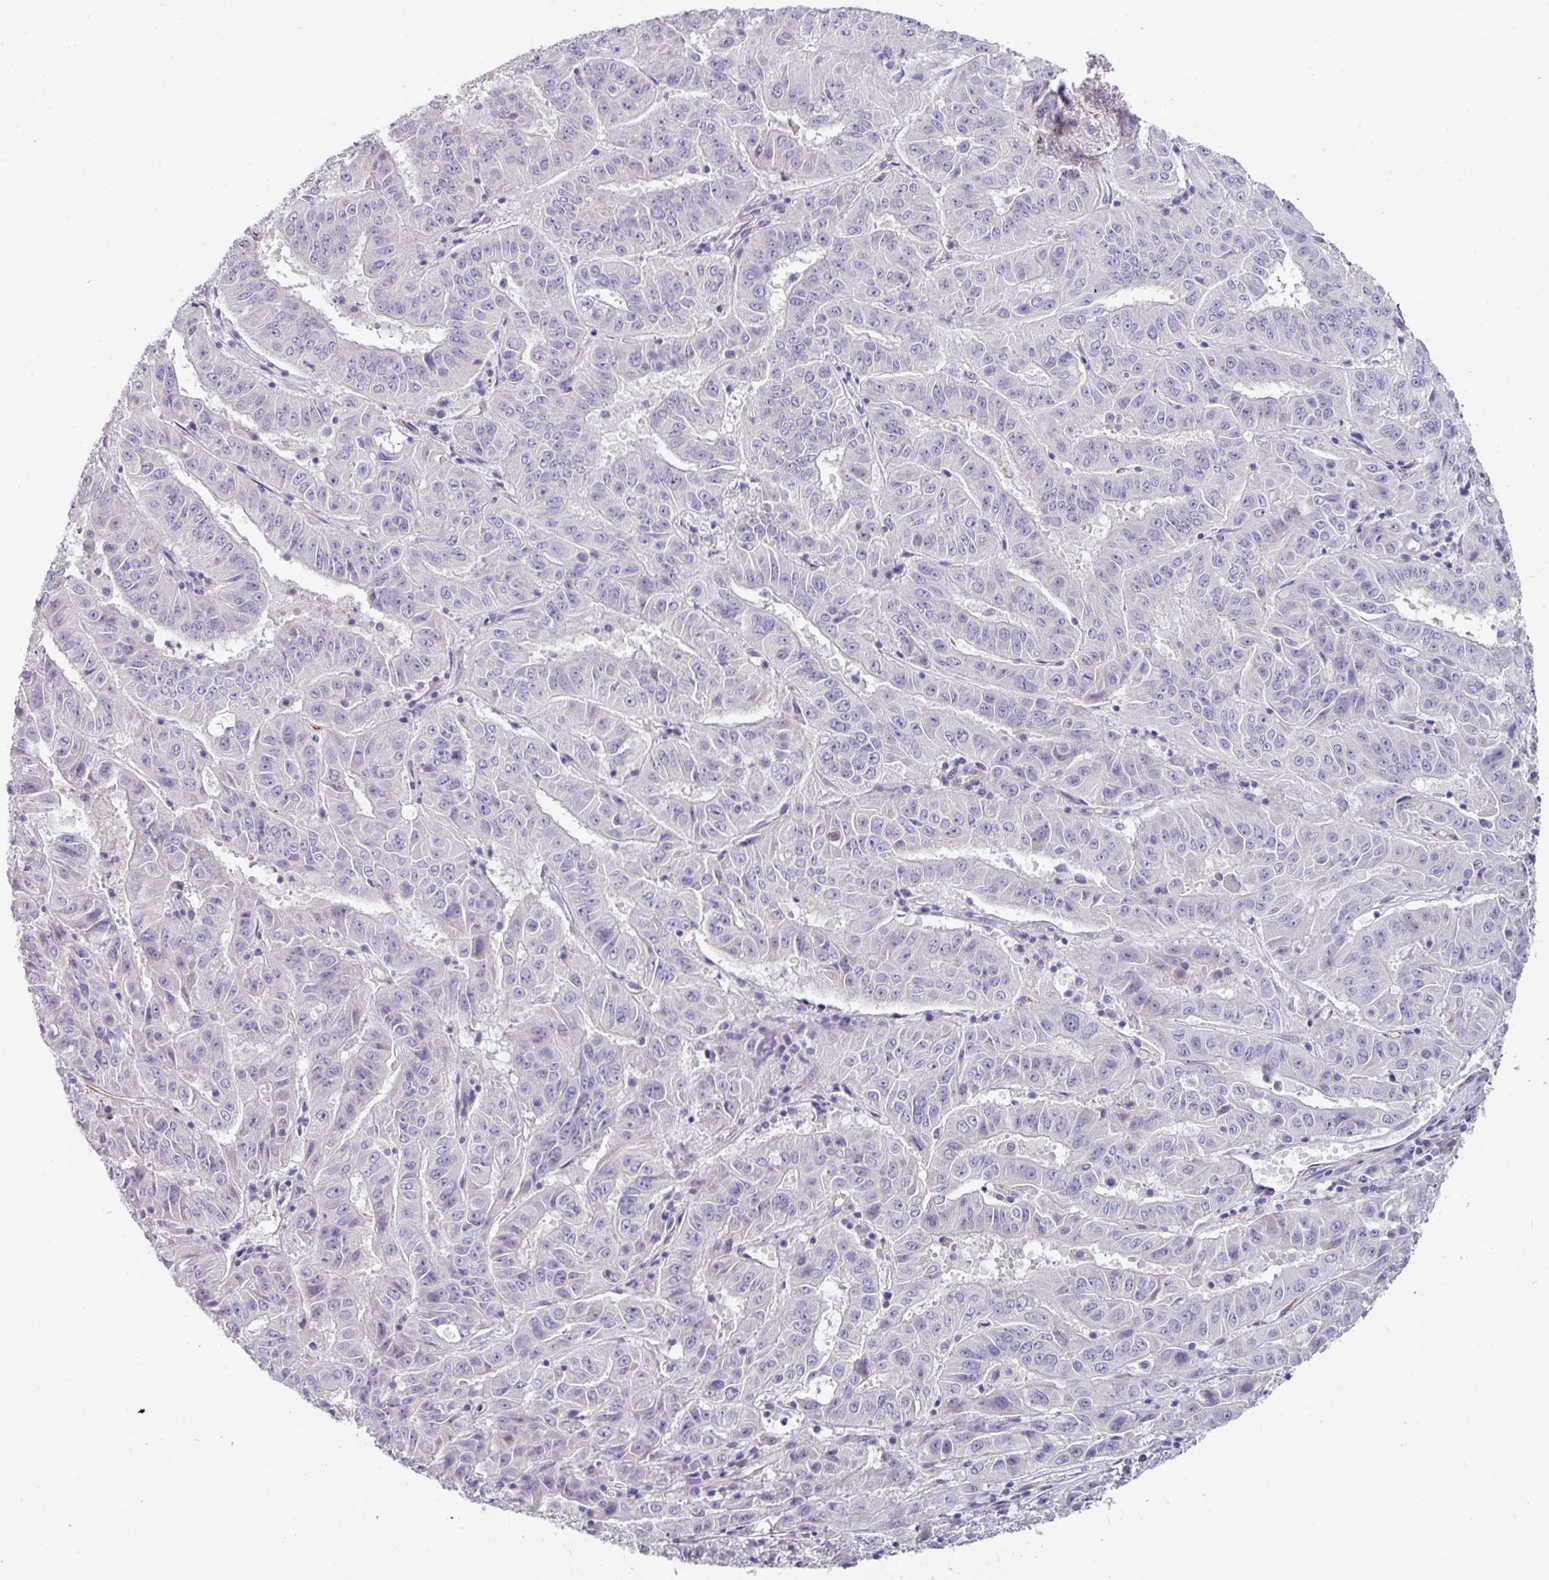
{"staining": {"intensity": "negative", "quantity": "none", "location": "none"}, "tissue": "pancreatic cancer", "cell_type": "Tumor cells", "image_type": "cancer", "snomed": [{"axis": "morphology", "description": "Adenocarcinoma, NOS"}, {"axis": "topography", "description": "Pancreas"}], "caption": "Histopathology image shows no protein expression in tumor cells of pancreatic cancer (adenocarcinoma) tissue.", "gene": "SLC17A7", "patient": {"sex": "male", "age": 63}}